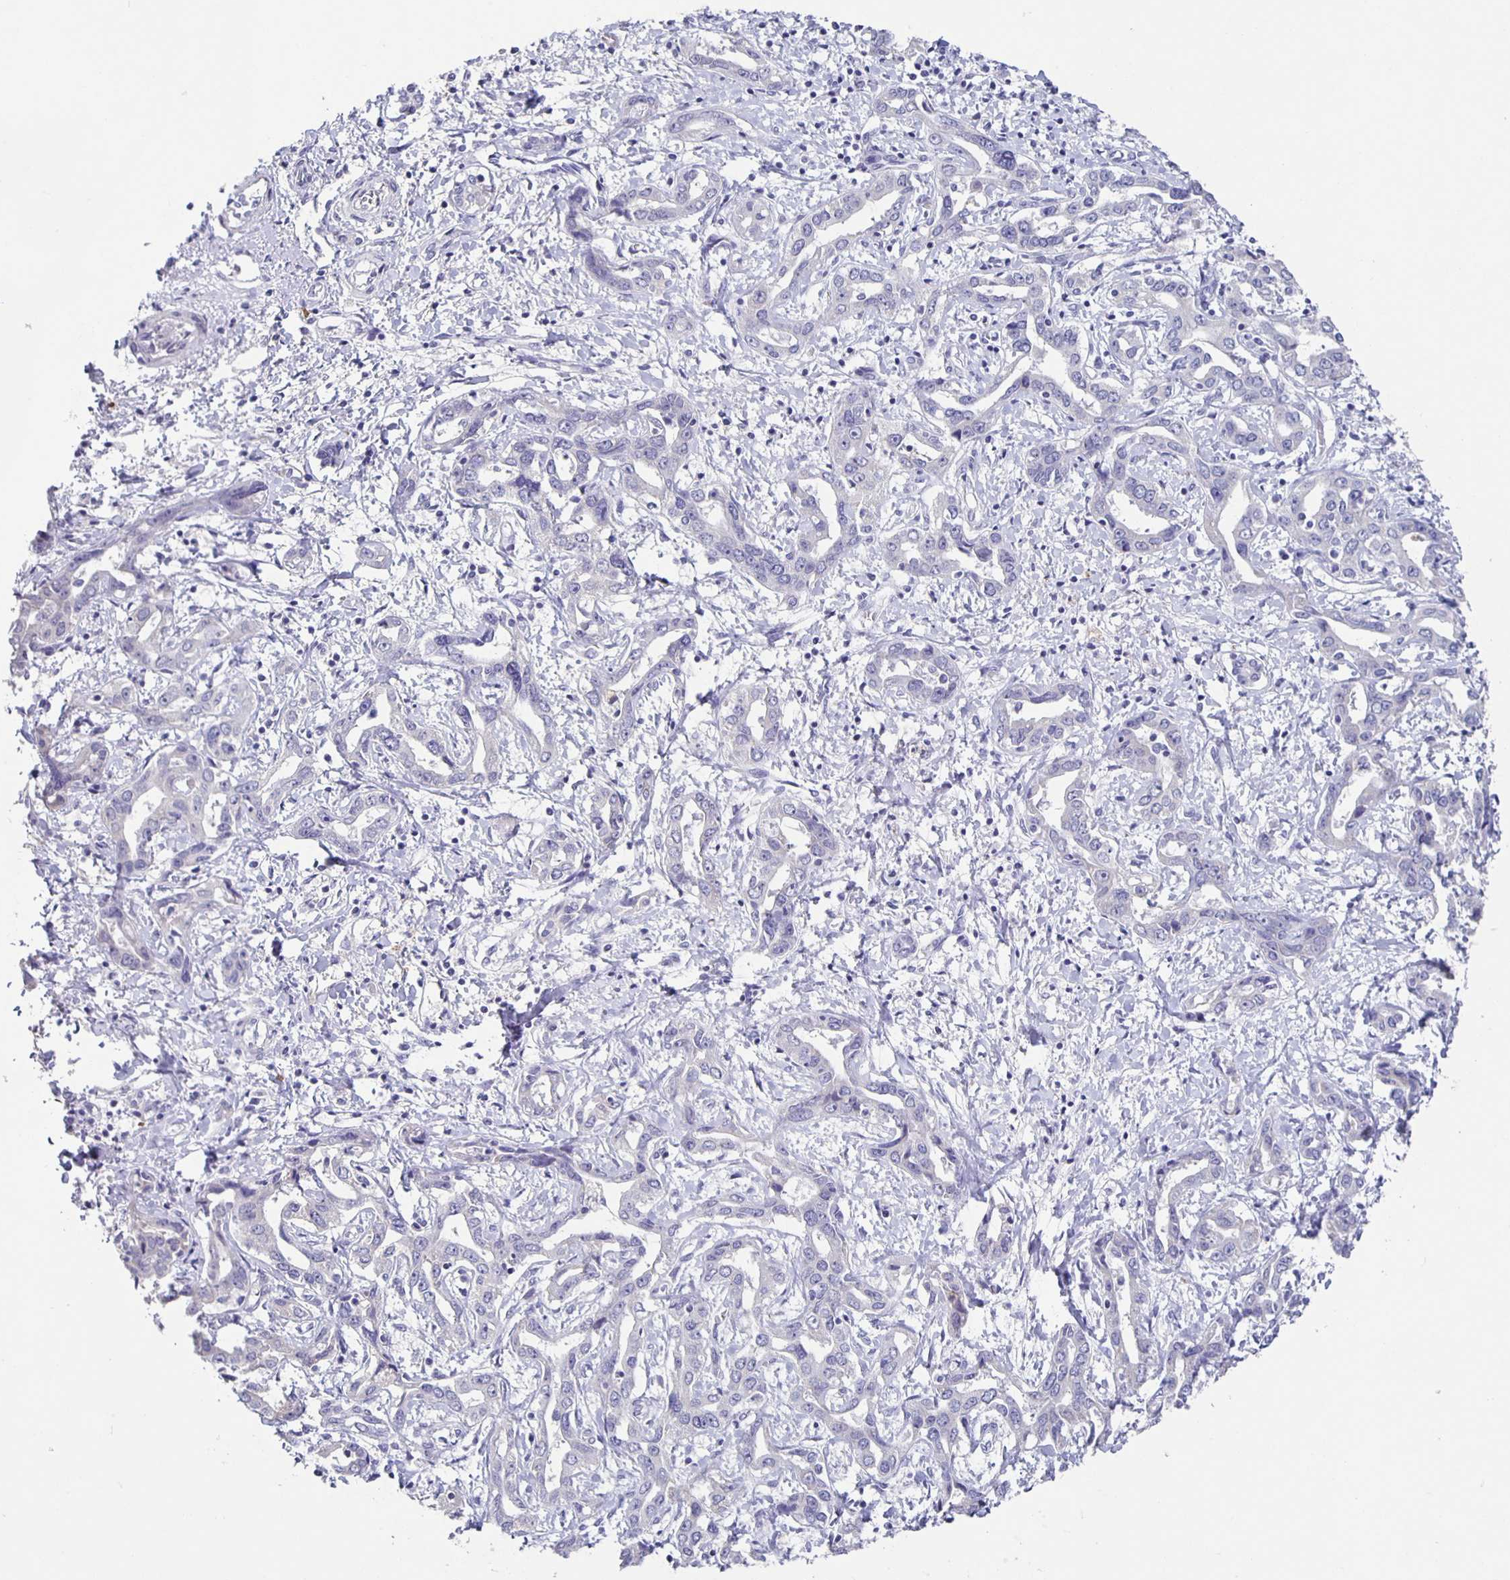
{"staining": {"intensity": "negative", "quantity": "none", "location": "none"}, "tissue": "liver cancer", "cell_type": "Tumor cells", "image_type": "cancer", "snomed": [{"axis": "morphology", "description": "Cholangiocarcinoma"}, {"axis": "topography", "description": "Liver"}], "caption": "IHC histopathology image of liver cholangiocarcinoma stained for a protein (brown), which shows no positivity in tumor cells.", "gene": "CARNS1", "patient": {"sex": "male", "age": 59}}